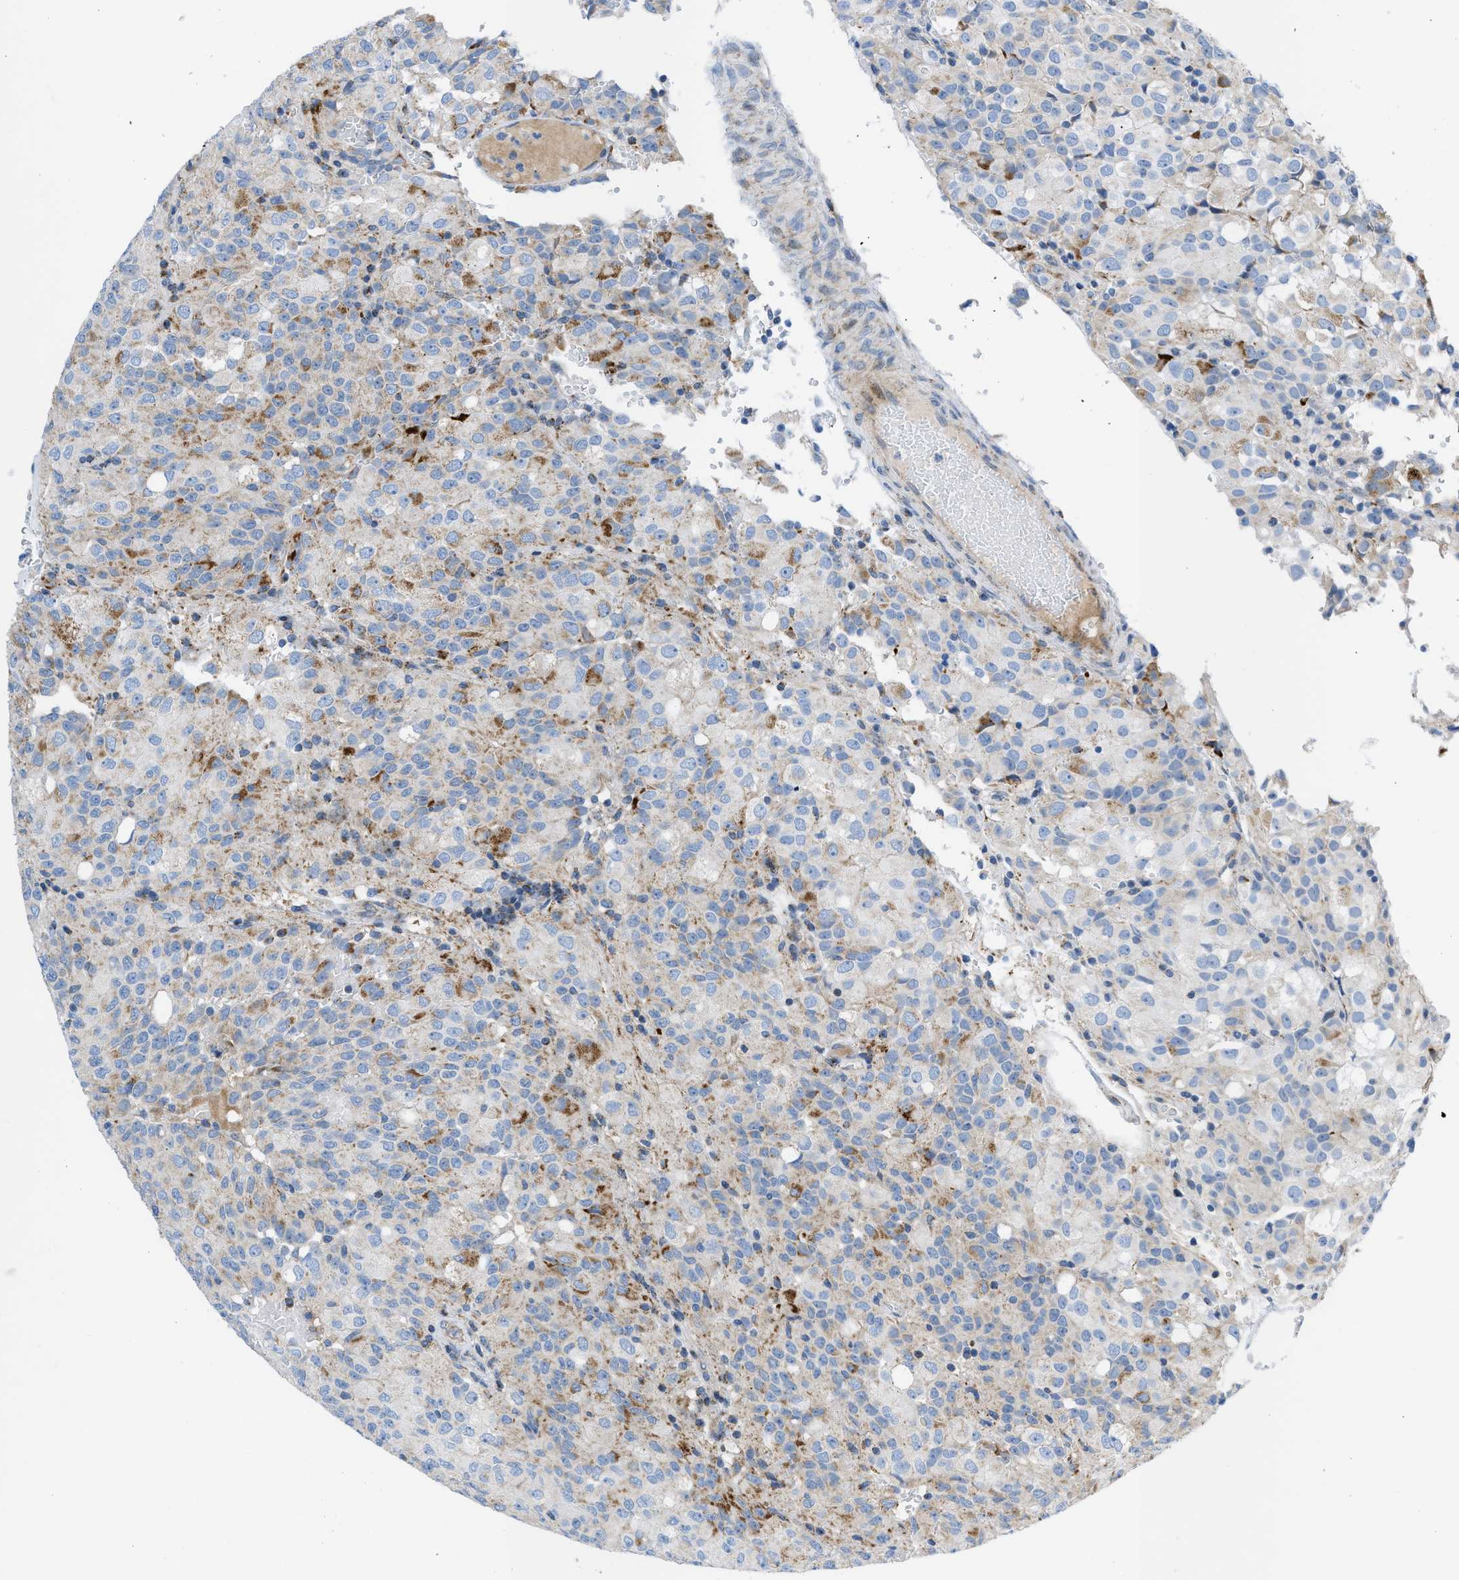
{"staining": {"intensity": "moderate", "quantity": "<25%", "location": "cytoplasmic/membranous"}, "tissue": "glioma", "cell_type": "Tumor cells", "image_type": "cancer", "snomed": [{"axis": "morphology", "description": "Glioma, malignant, High grade"}, {"axis": "topography", "description": "Brain"}], "caption": "Glioma stained with a protein marker shows moderate staining in tumor cells.", "gene": "RBBP9", "patient": {"sex": "male", "age": 32}}